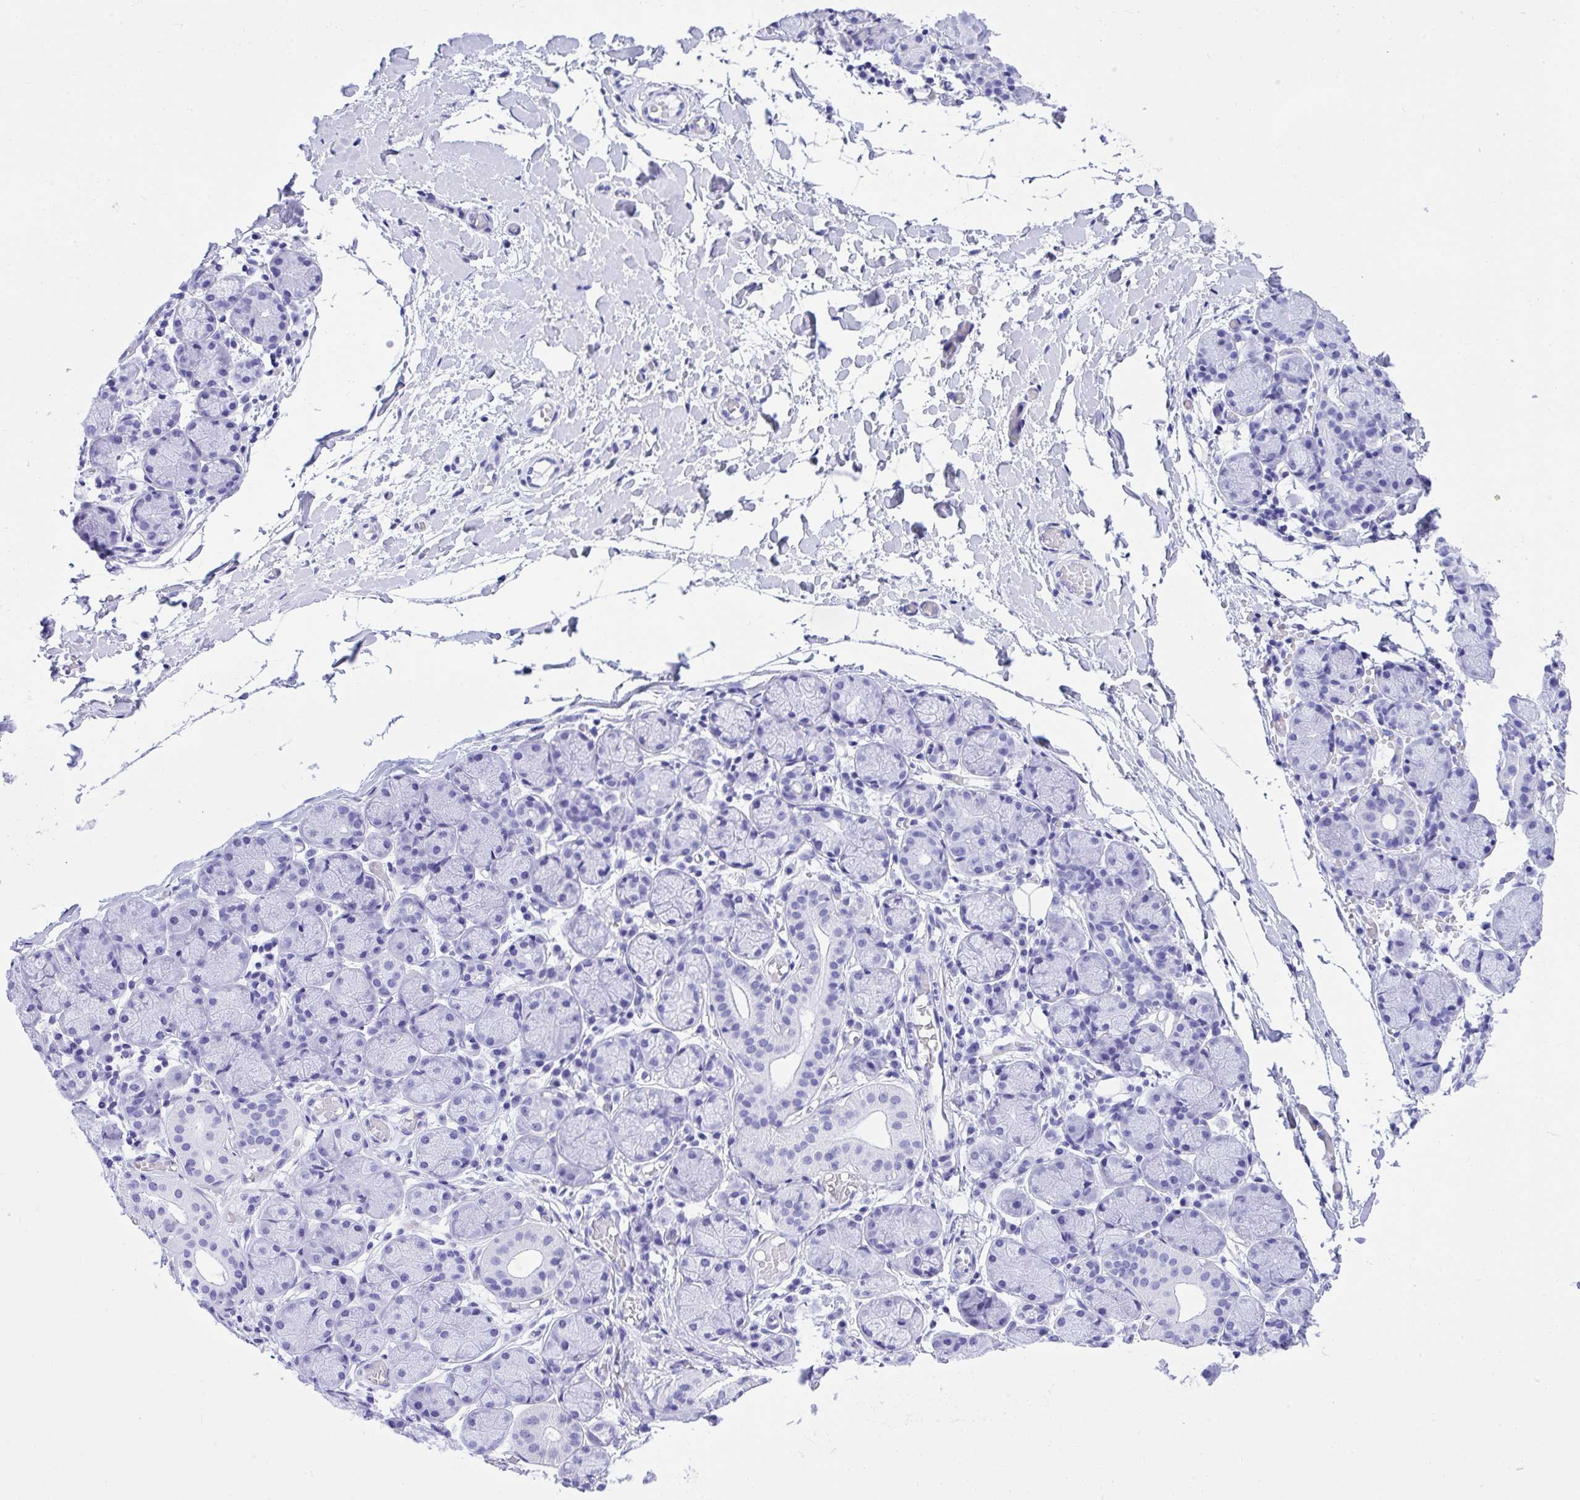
{"staining": {"intensity": "negative", "quantity": "none", "location": "none"}, "tissue": "salivary gland", "cell_type": "Glandular cells", "image_type": "normal", "snomed": [{"axis": "morphology", "description": "Normal tissue, NOS"}, {"axis": "topography", "description": "Salivary gland"}], "caption": "IHC histopathology image of benign salivary gland: salivary gland stained with DAB (3,3'-diaminobenzidine) exhibits no significant protein positivity in glandular cells.", "gene": "TLN2", "patient": {"sex": "female", "age": 24}}